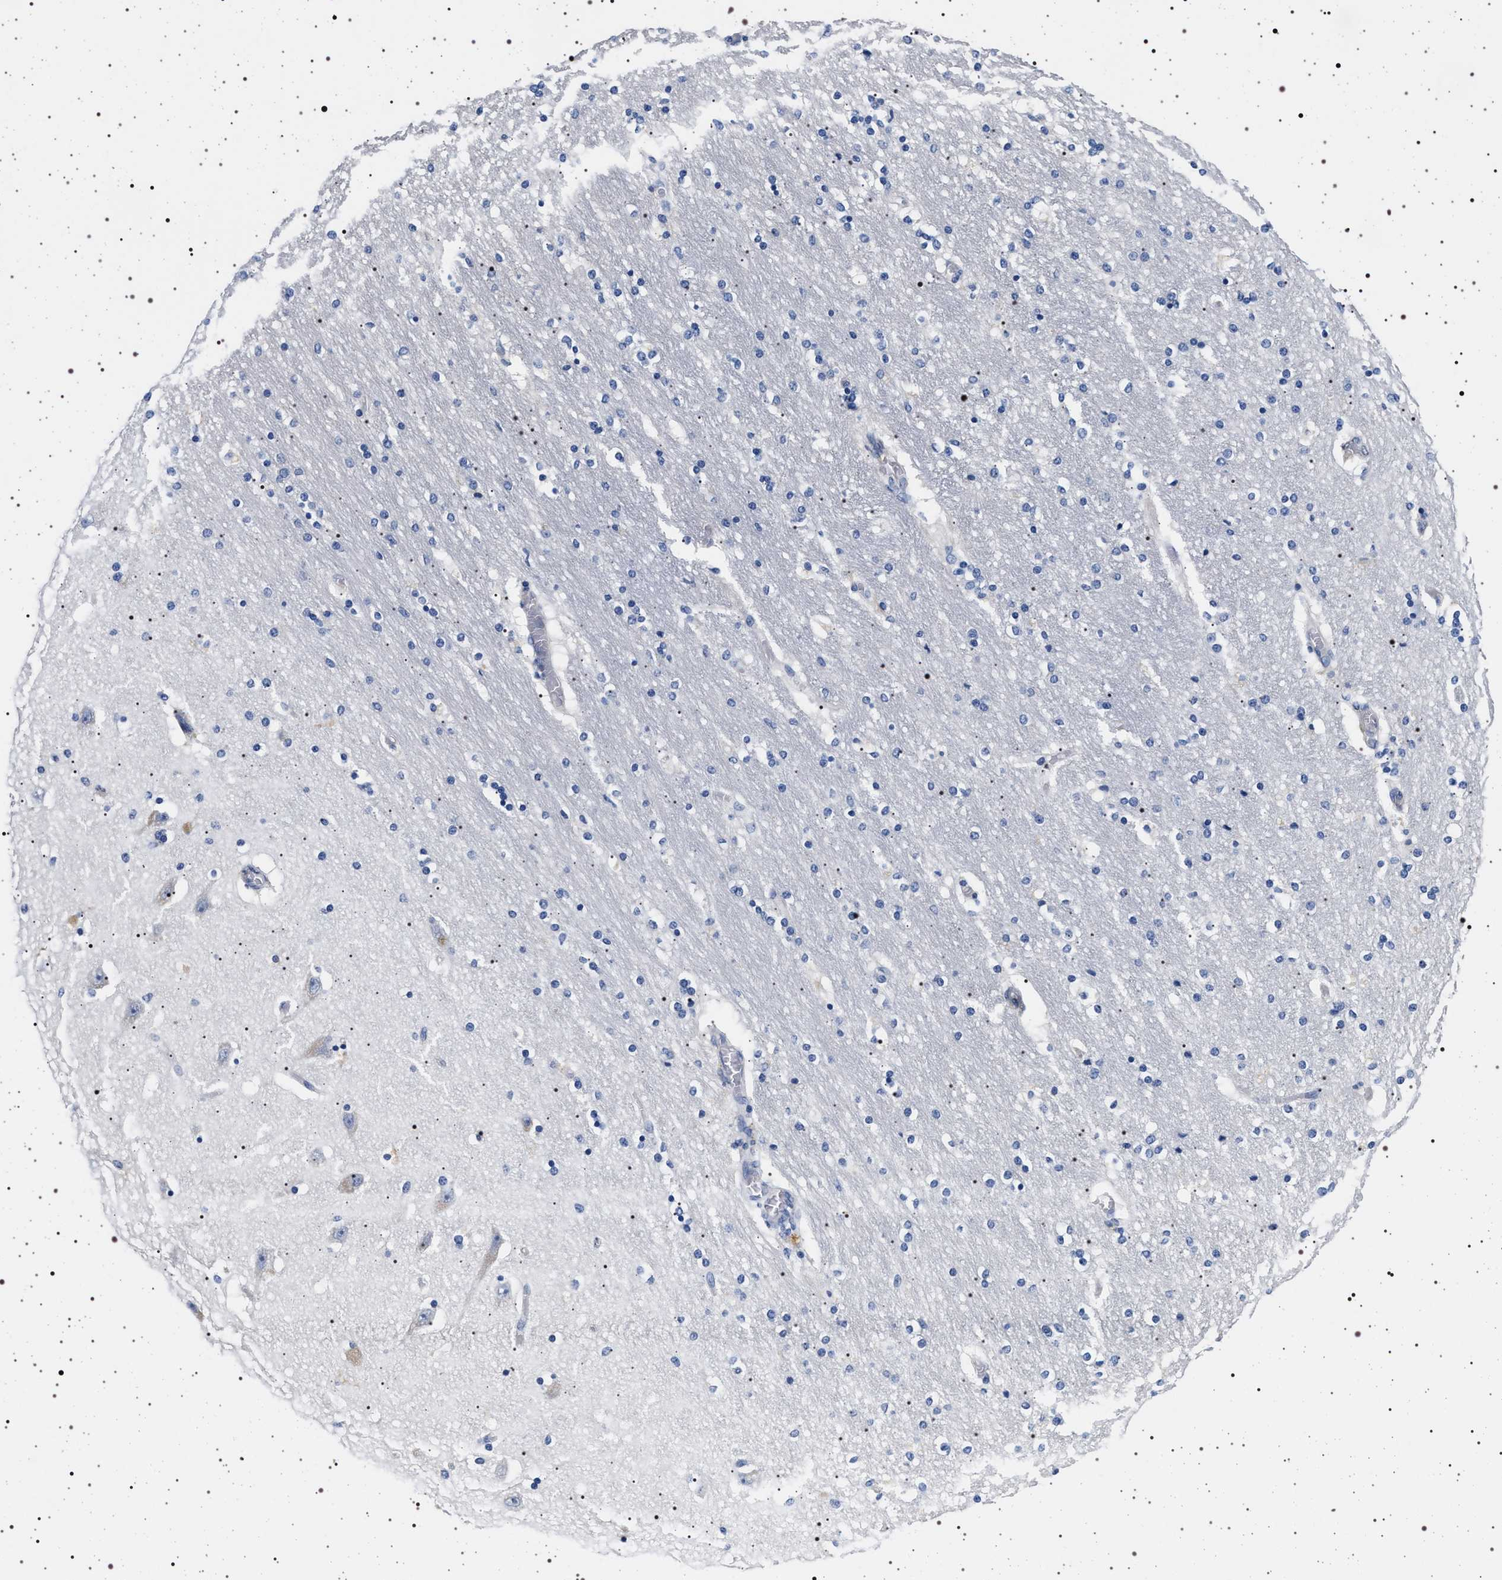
{"staining": {"intensity": "negative", "quantity": "none", "location": "none"}, "tissue": "hippocampus", "cell_type": "Glial cells", "image_type": "normal", "snomed": [{"axis": "morphology", "description": "Normal tissue, NOS"}, {"axis": "topography", "description": "Hippocampus"}], "caption": "DAB immunohistochemical staining of benign human hippocampus reveals no significant expression in glial cells. (Stains: DAB IHC with hematoxylin counter stain, Microscopy: brightfield microscopy at high magnification).", "gene": "HSD17B1", "patient": {"sex": "female", "age": 54}}